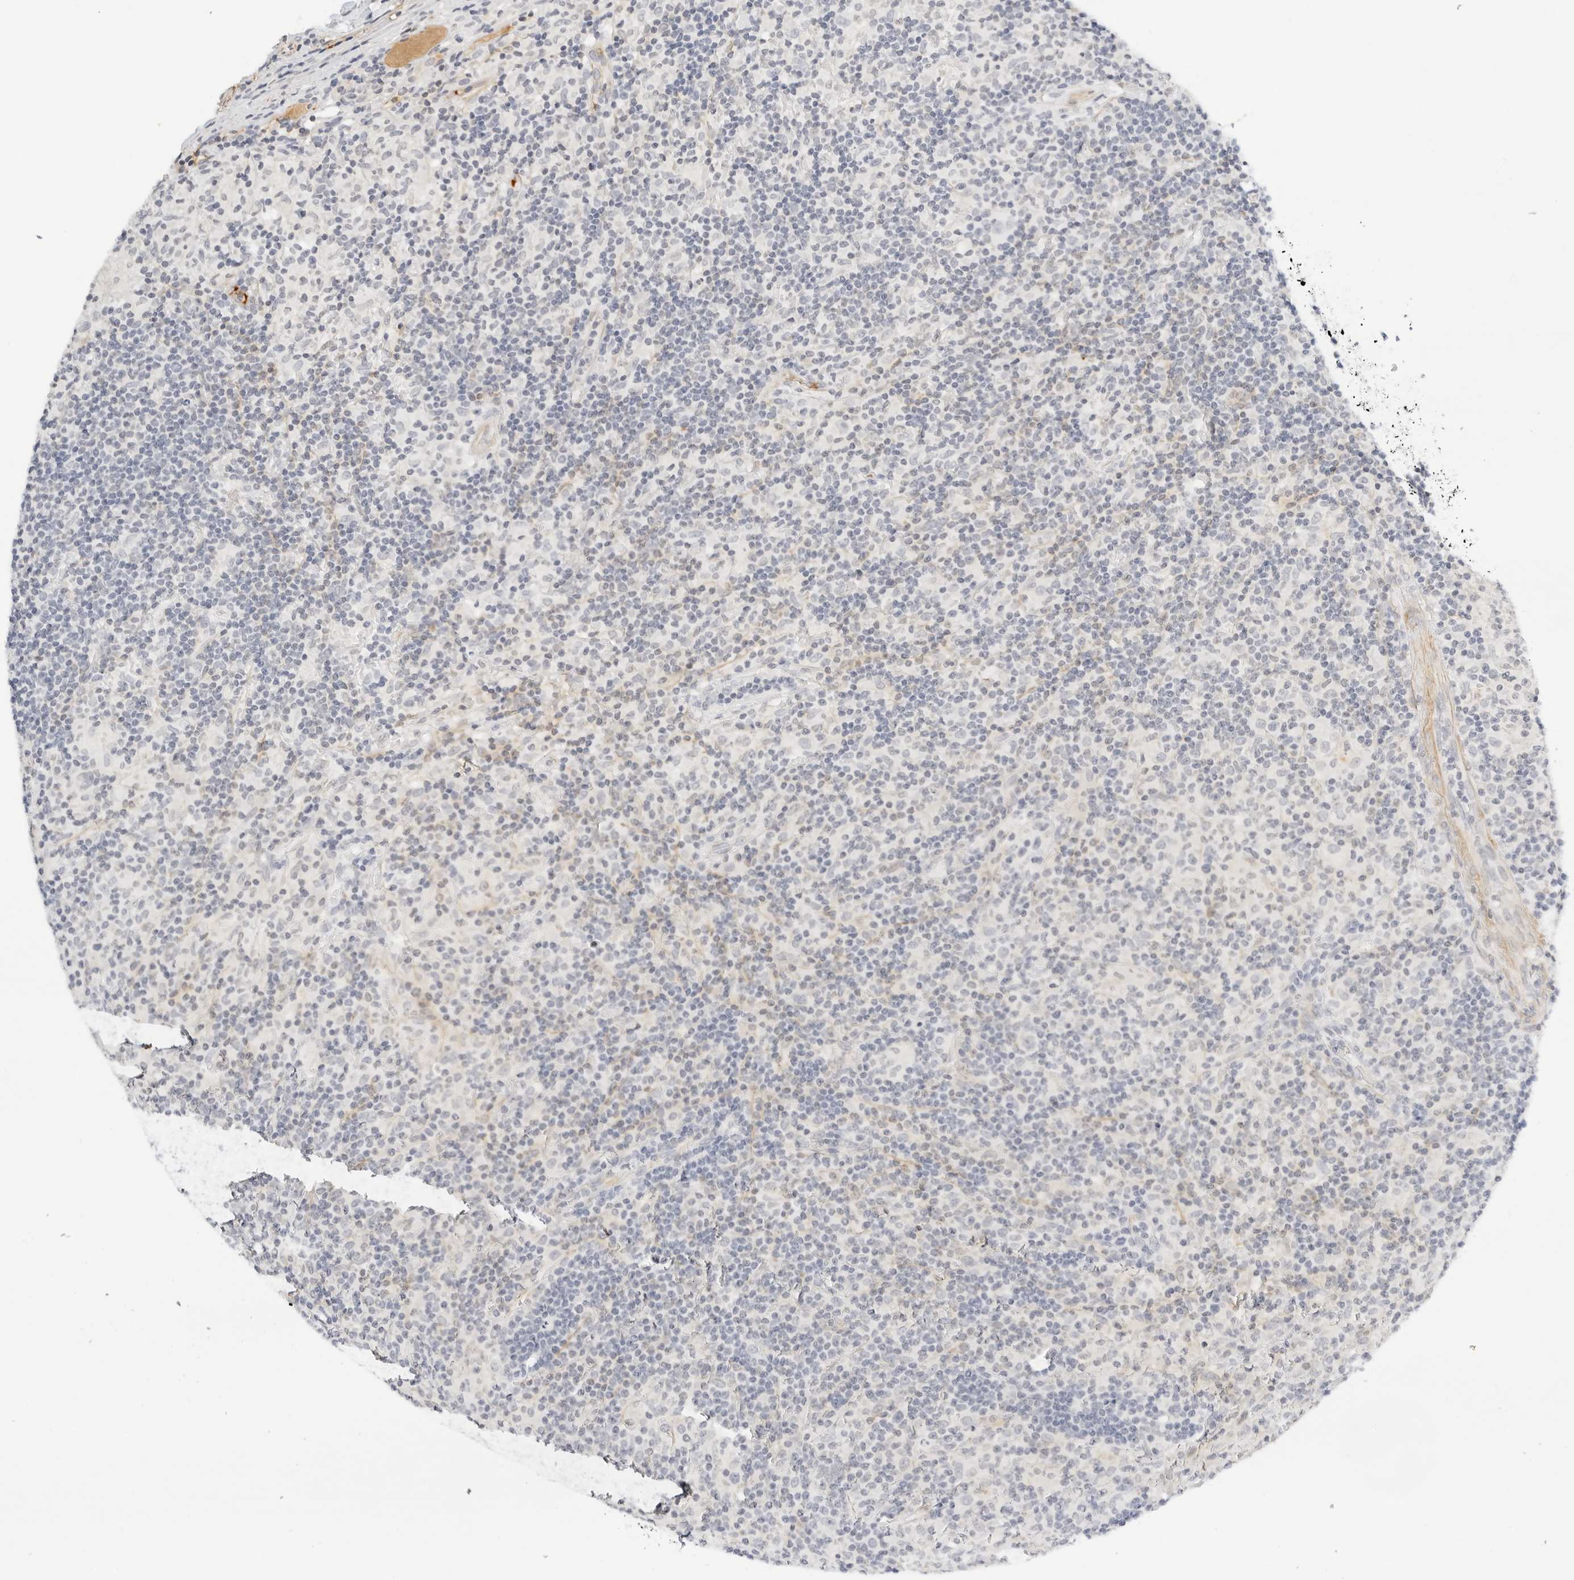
{"staining": {"intensity": "negative", "quantity": "none", "location": "none"}, "tissue": "lymphoma", "cell_type": "Tumor cells", "image_type": "cancer", "snomed": [{"axis": "morphology", "description": "Hodgkin's disease, NOS"}, {"axis": "topography", "description": "Lymph node"}], "caption": "This is an IHC histopathology image of Hodgkin's disease. There is no expression in tumor cells.", "gene": "PKDCC", "patient": {"sex": "male", "age": 70}}